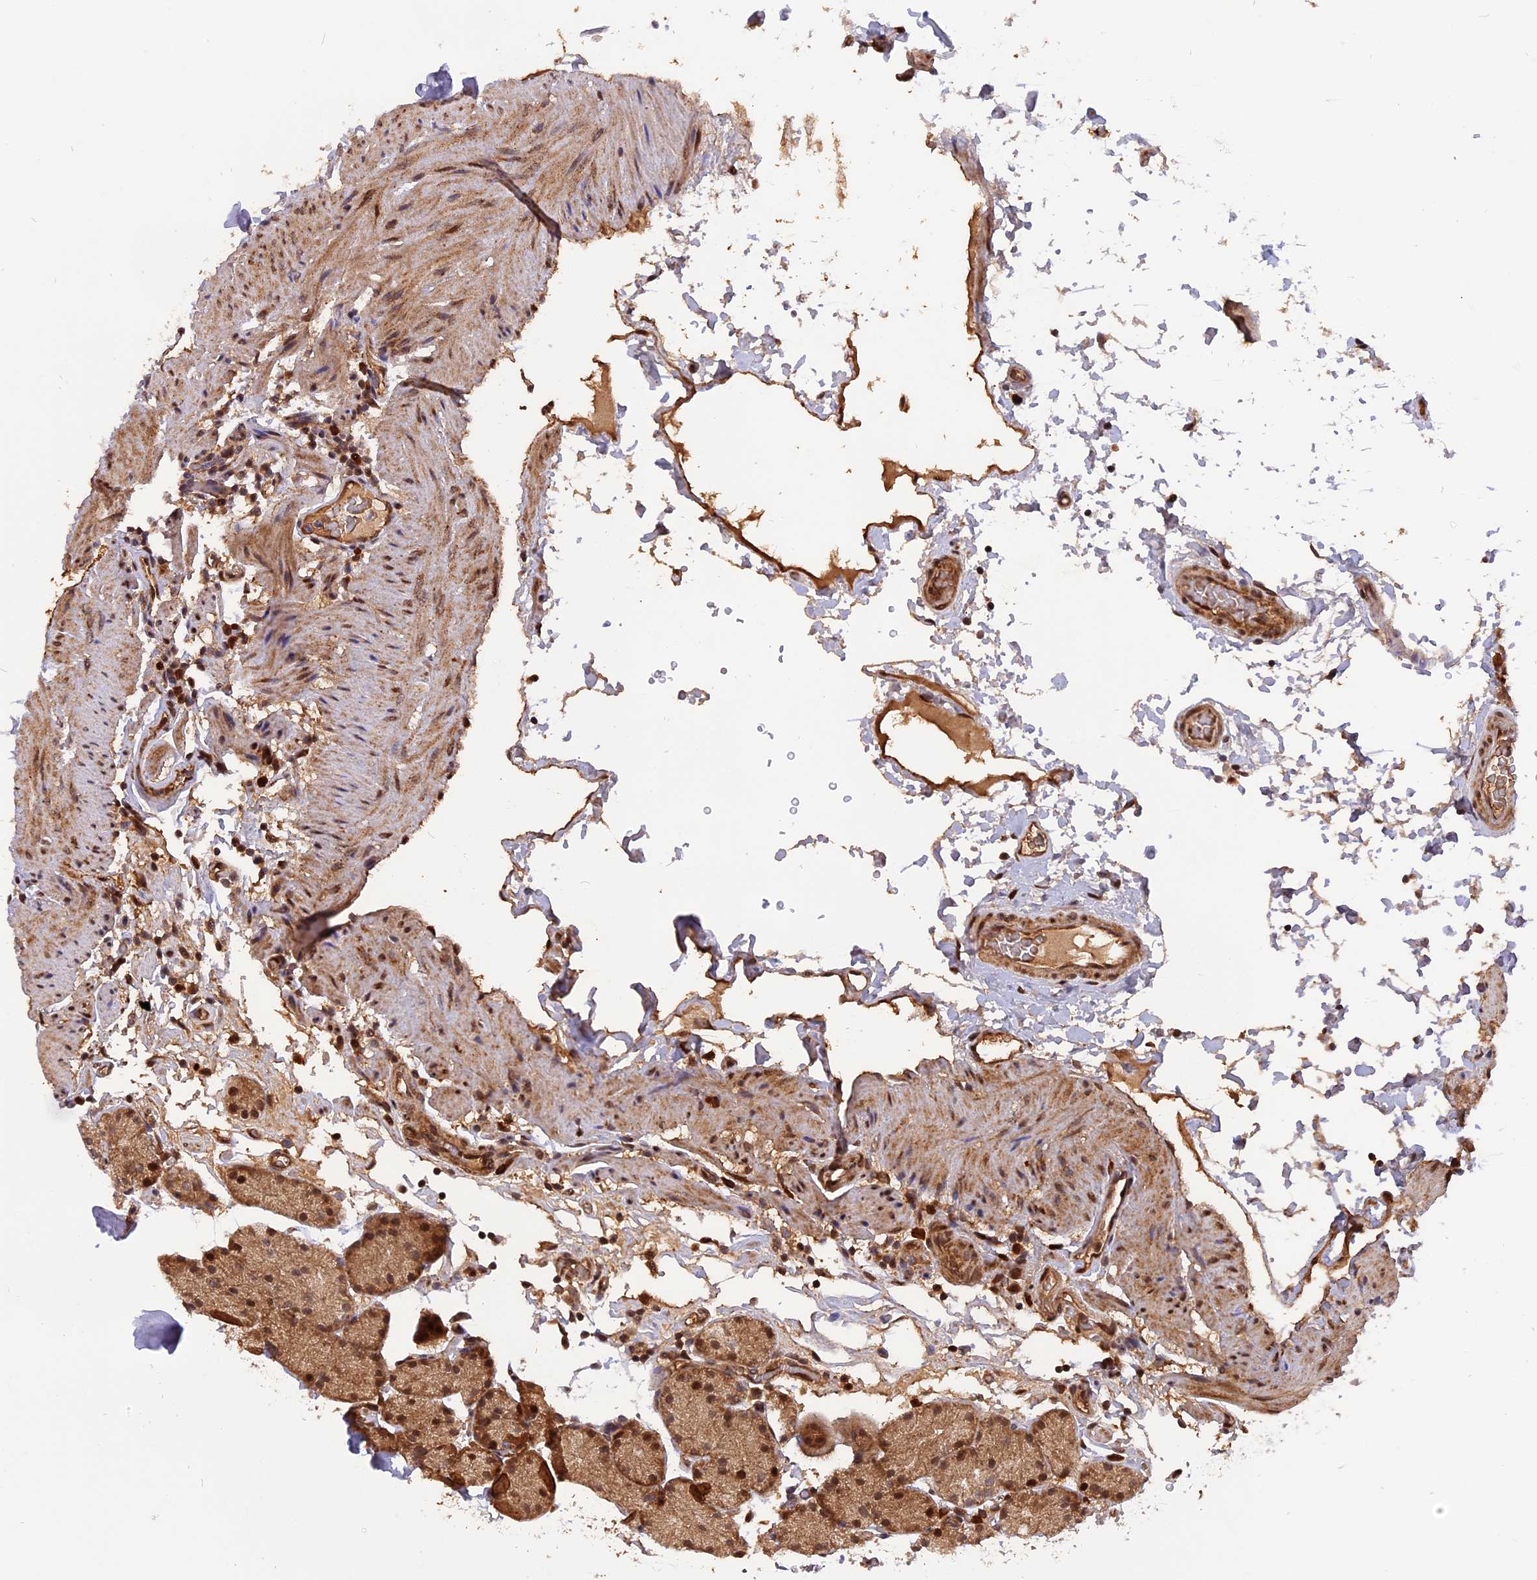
{"staining": {"intensity": "strong", "quantity": "25%-75%", "location": "cytoplasmic/membranous,nuclear"}, "tissue": "stomach", "cell_type": "Glandular cells", "image_type": "normal", "snomed": [{"axis": "morphology", "description": "Normal tissue, NOS"}, {"axis": "topography", "description": "Stomach, upper"}, {"axis": "topography", "description": "Stomach, lower"}], "caption": "The photomicrograph reveals immunohistochemical staining of normal stomach. There is strong cytoplasmic/membranous,nuclear staining is appreciated in approximately 25%-75% of glandular cells.", "gene": "MICALL1", "patient": {"sex": "male", "age": 67}}